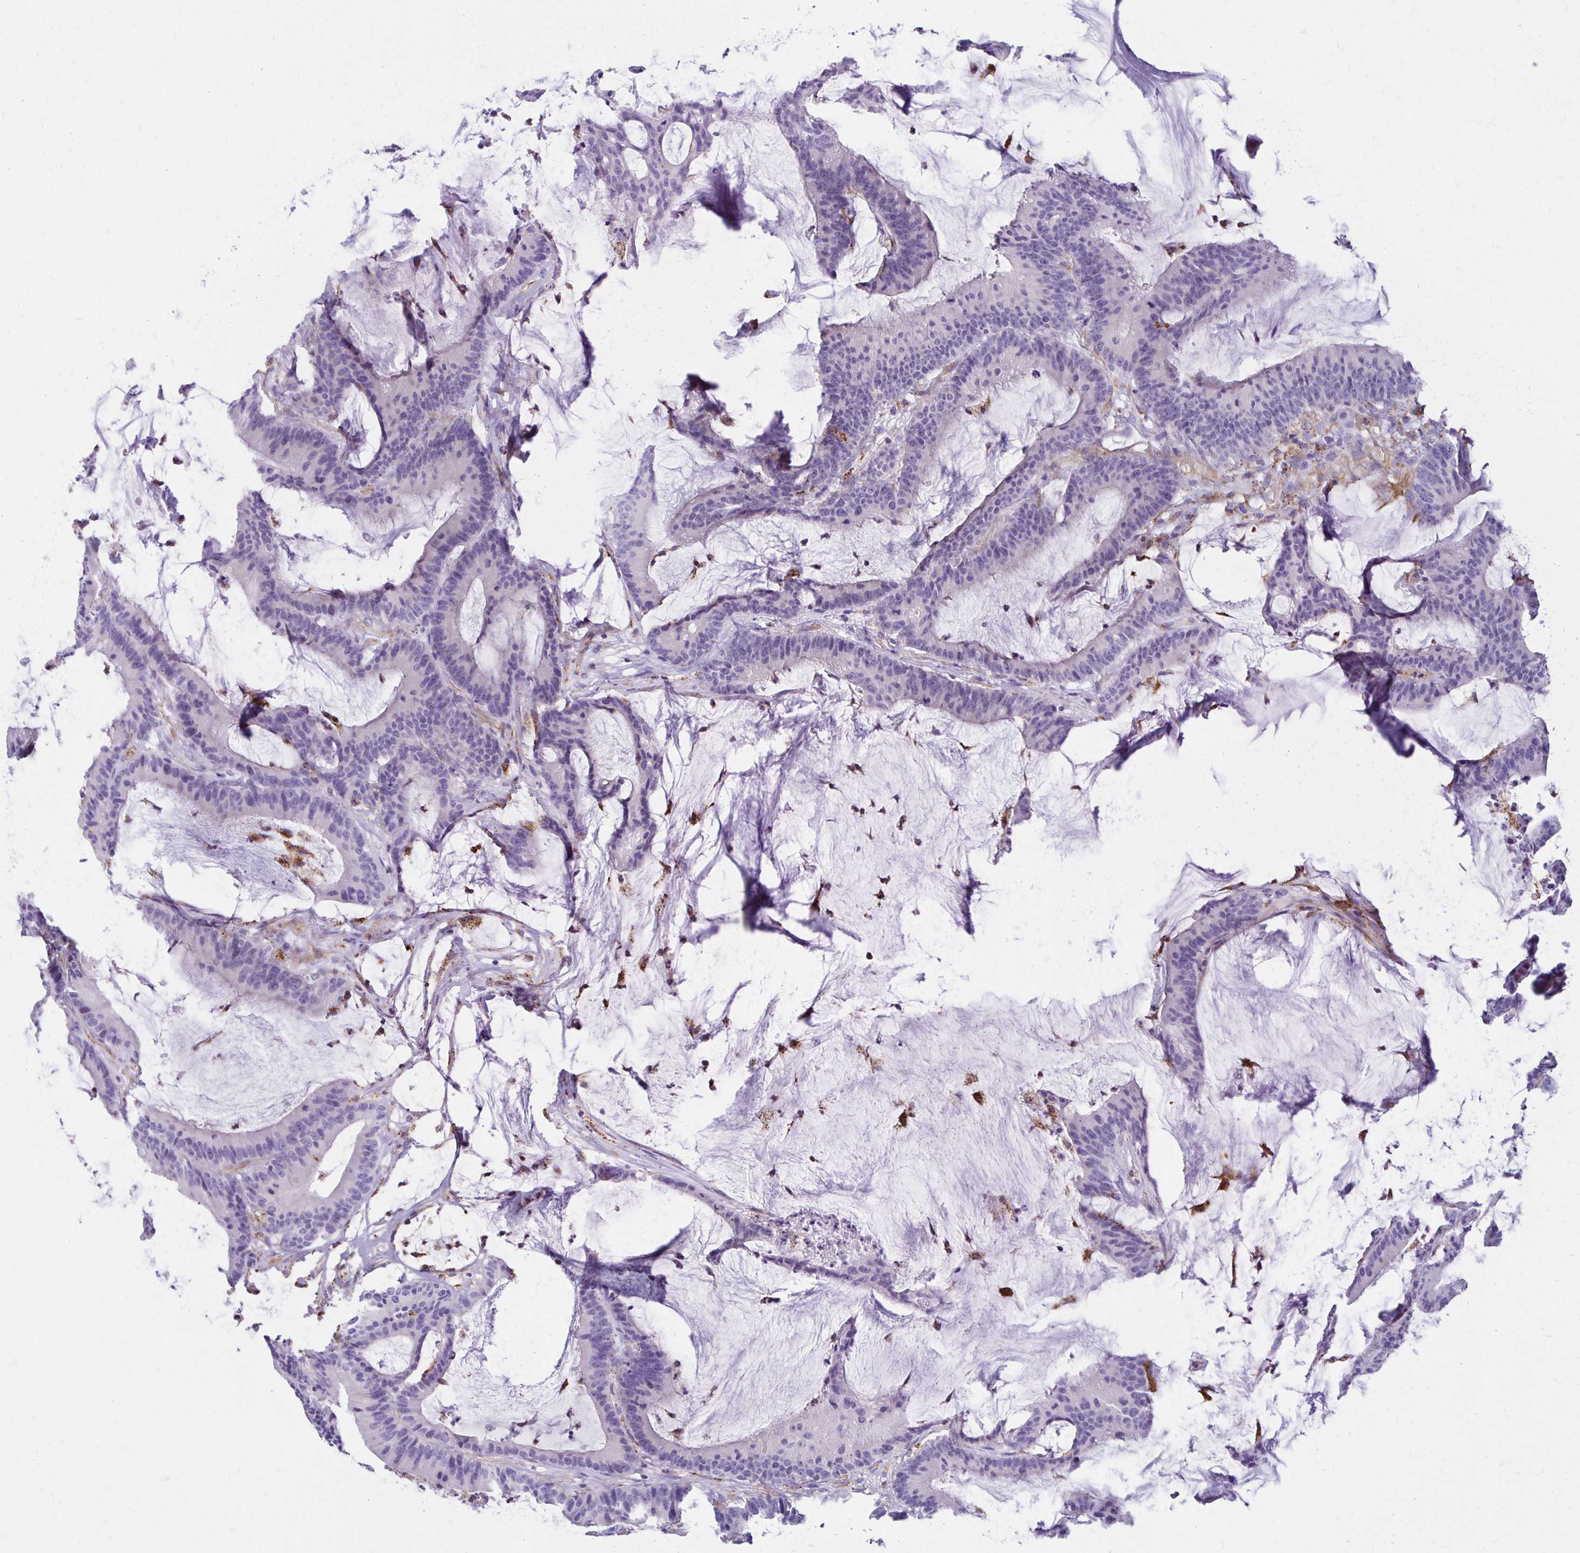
{"staining": {"intensity": "negative", "quantity": "none", "location": "none"}, "tissue": "colorectal cancer", "cell_type": "Tumor cells", "image_type": "cancer", "snomed": [{"axis": "morphology", "description": "Adenocarcinoma, NOS"}, {"axis": "topography", "description": "Colon"}], "caption": "This is an immunohistochemistry (IHC) micrograph of colorectal adenocarcinoma. There is no staining in tumor cells.", "gene": "TTYH1", "patient": {"sex": "female", "age": 78}}